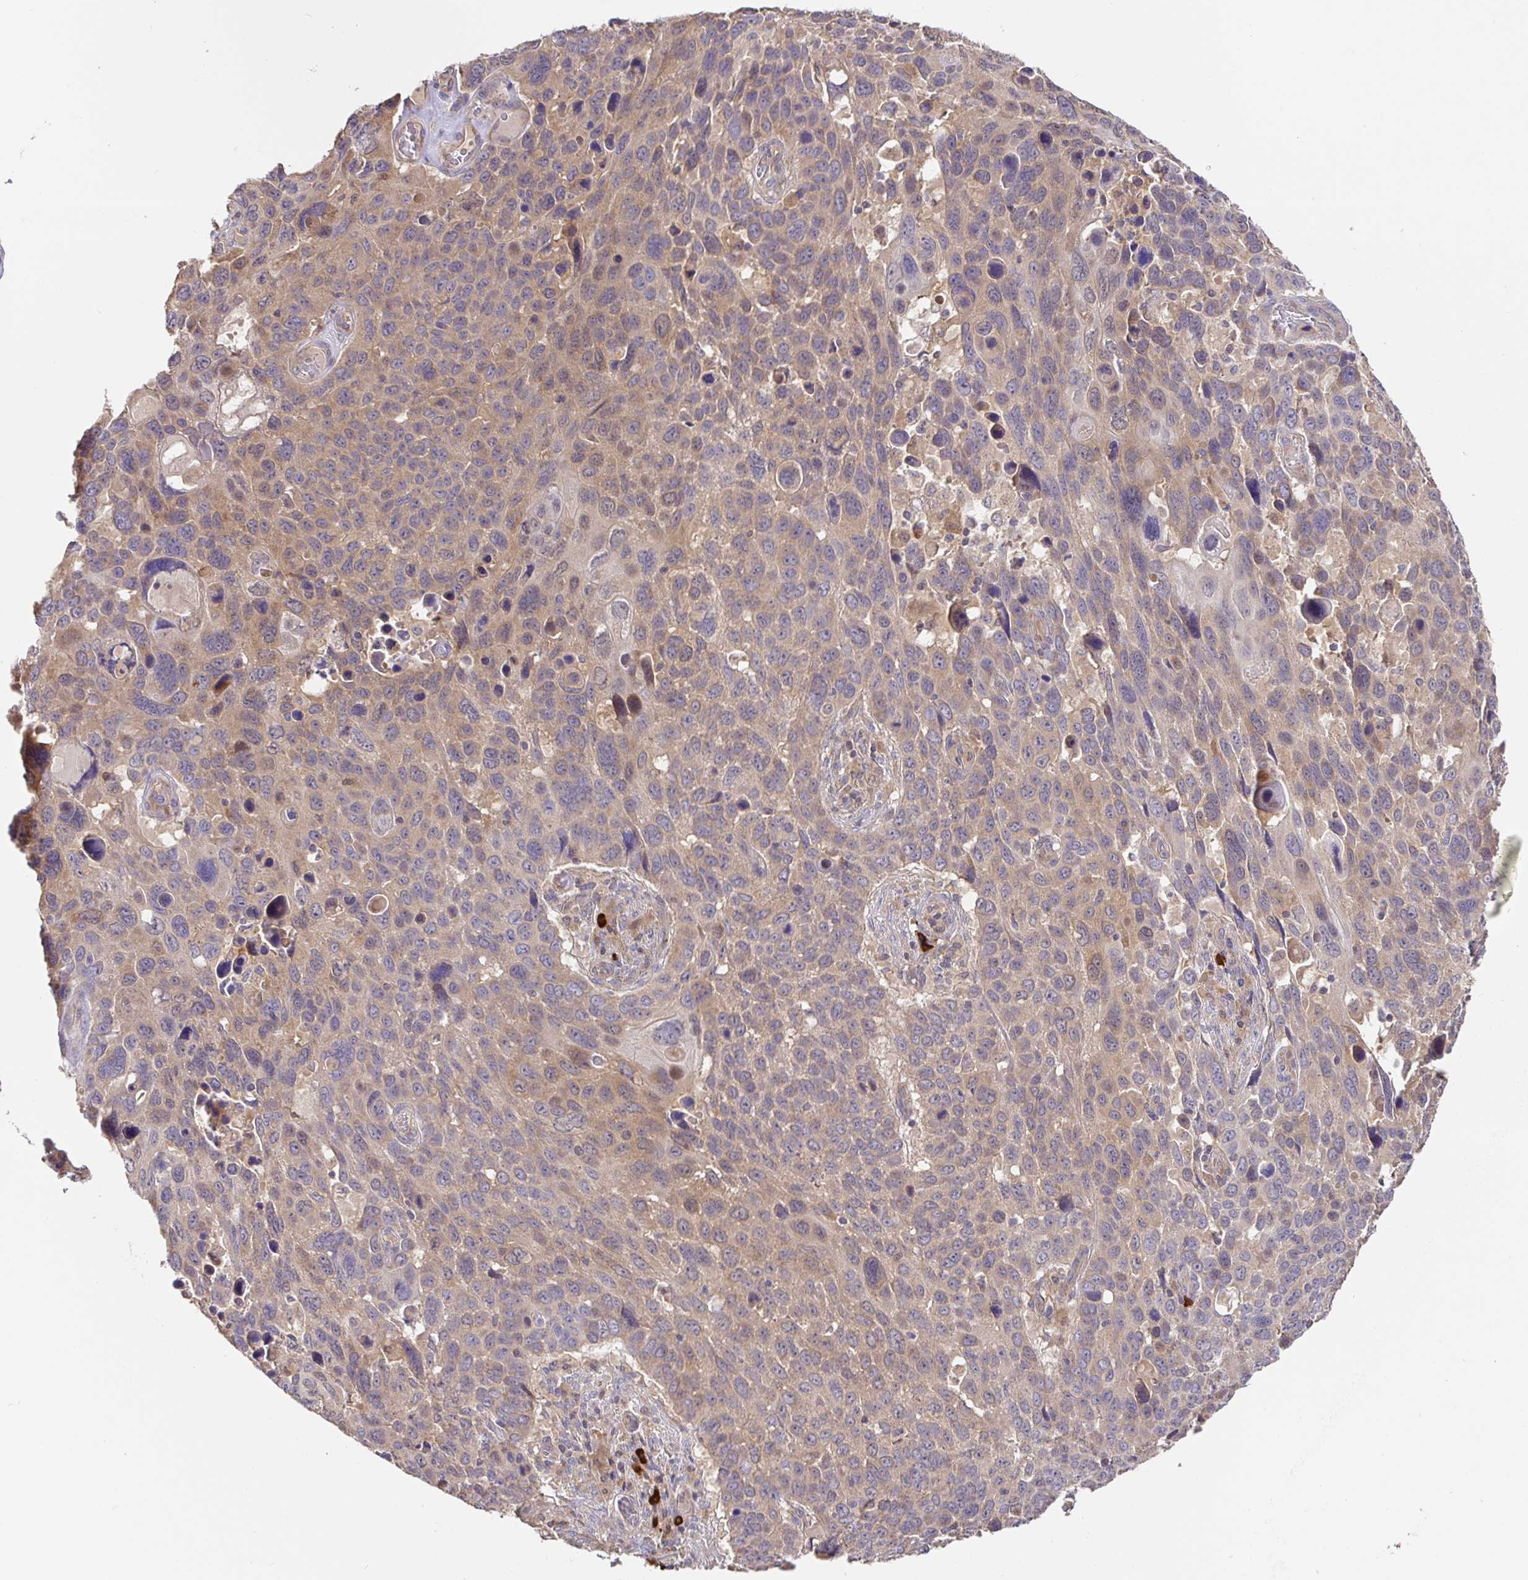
{"staining": {"intensity": "weak", "quantity": "<25%", "location": "cytoplasmic/membranous"}, "tissue": "lung cancer", "cell_type": "Tumor cells", "image_type": "cancer", "snomed": [{"axis": "morphology", "description": "Squamous cell carcinoma, NOS"}, {"axis": "topography", "description": "Lung"}], "caption": "A histopathology image of human lung cancer is negative for staining in tumor cells.", "gene": "HAGH", "patient": {"sex": "male", "age": 68}}